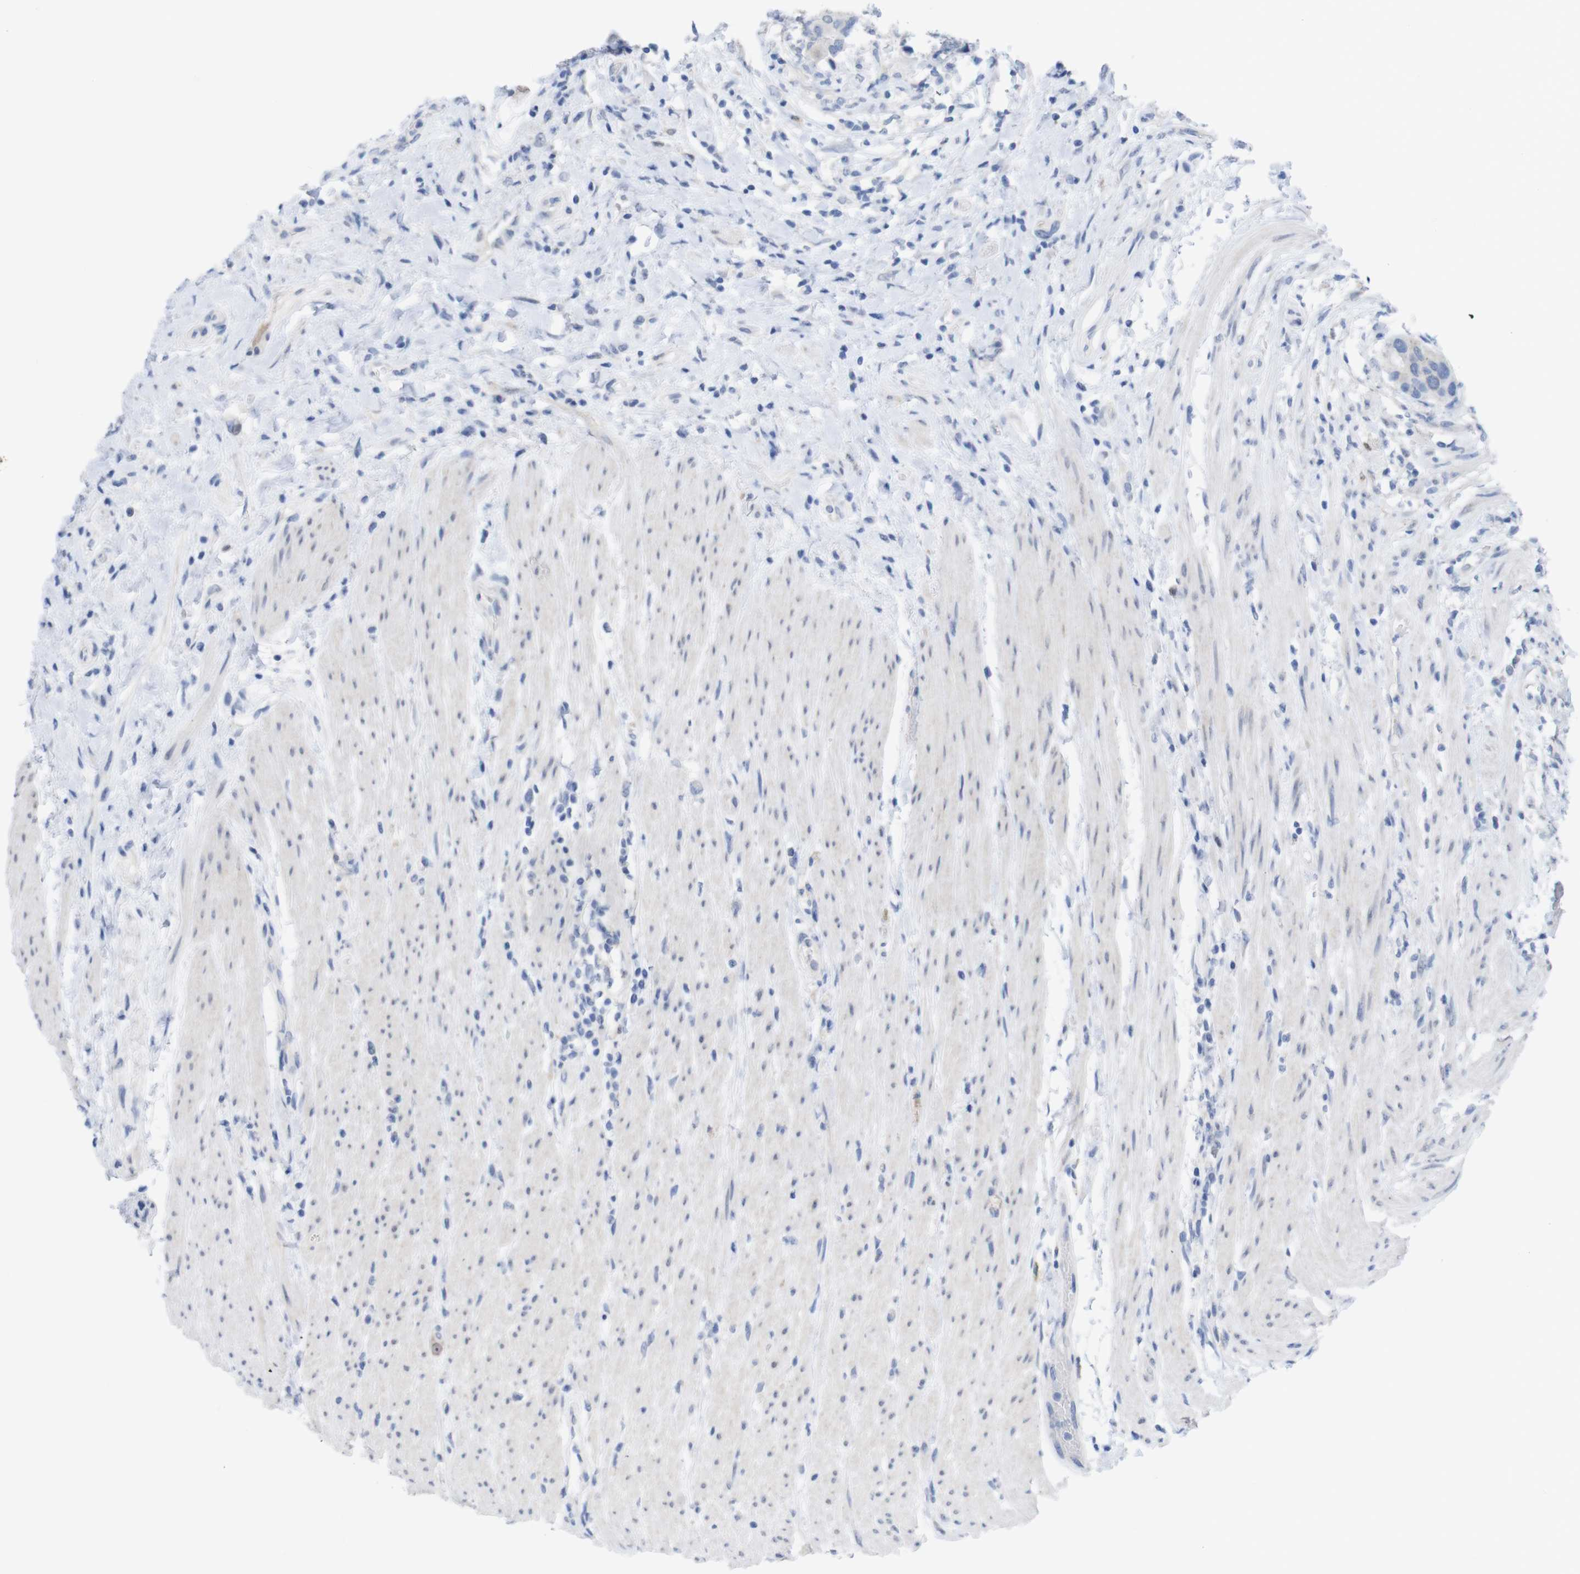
{"staining": {"intensity": "weak", "quantity": "<25%", "location": "cytoplasmic/membranous,nuclear"}, "tissue": "colorectal cancer", "cell_type": "Tumor cells", "image_type": "cancer", "snomed": [{"axis": "morphology", "description": "Adenocarcinoma, NOS"}, {"axis": "topography", "description": "Rectum"}], "caption": "The immunohistochemistry photomicrograph has no significant staining in tumor cells of colorectal cancer (adenocarcinoma) tissue.", "gene": "PNMA1", "patient": {"sex": "male", "age": 51}}